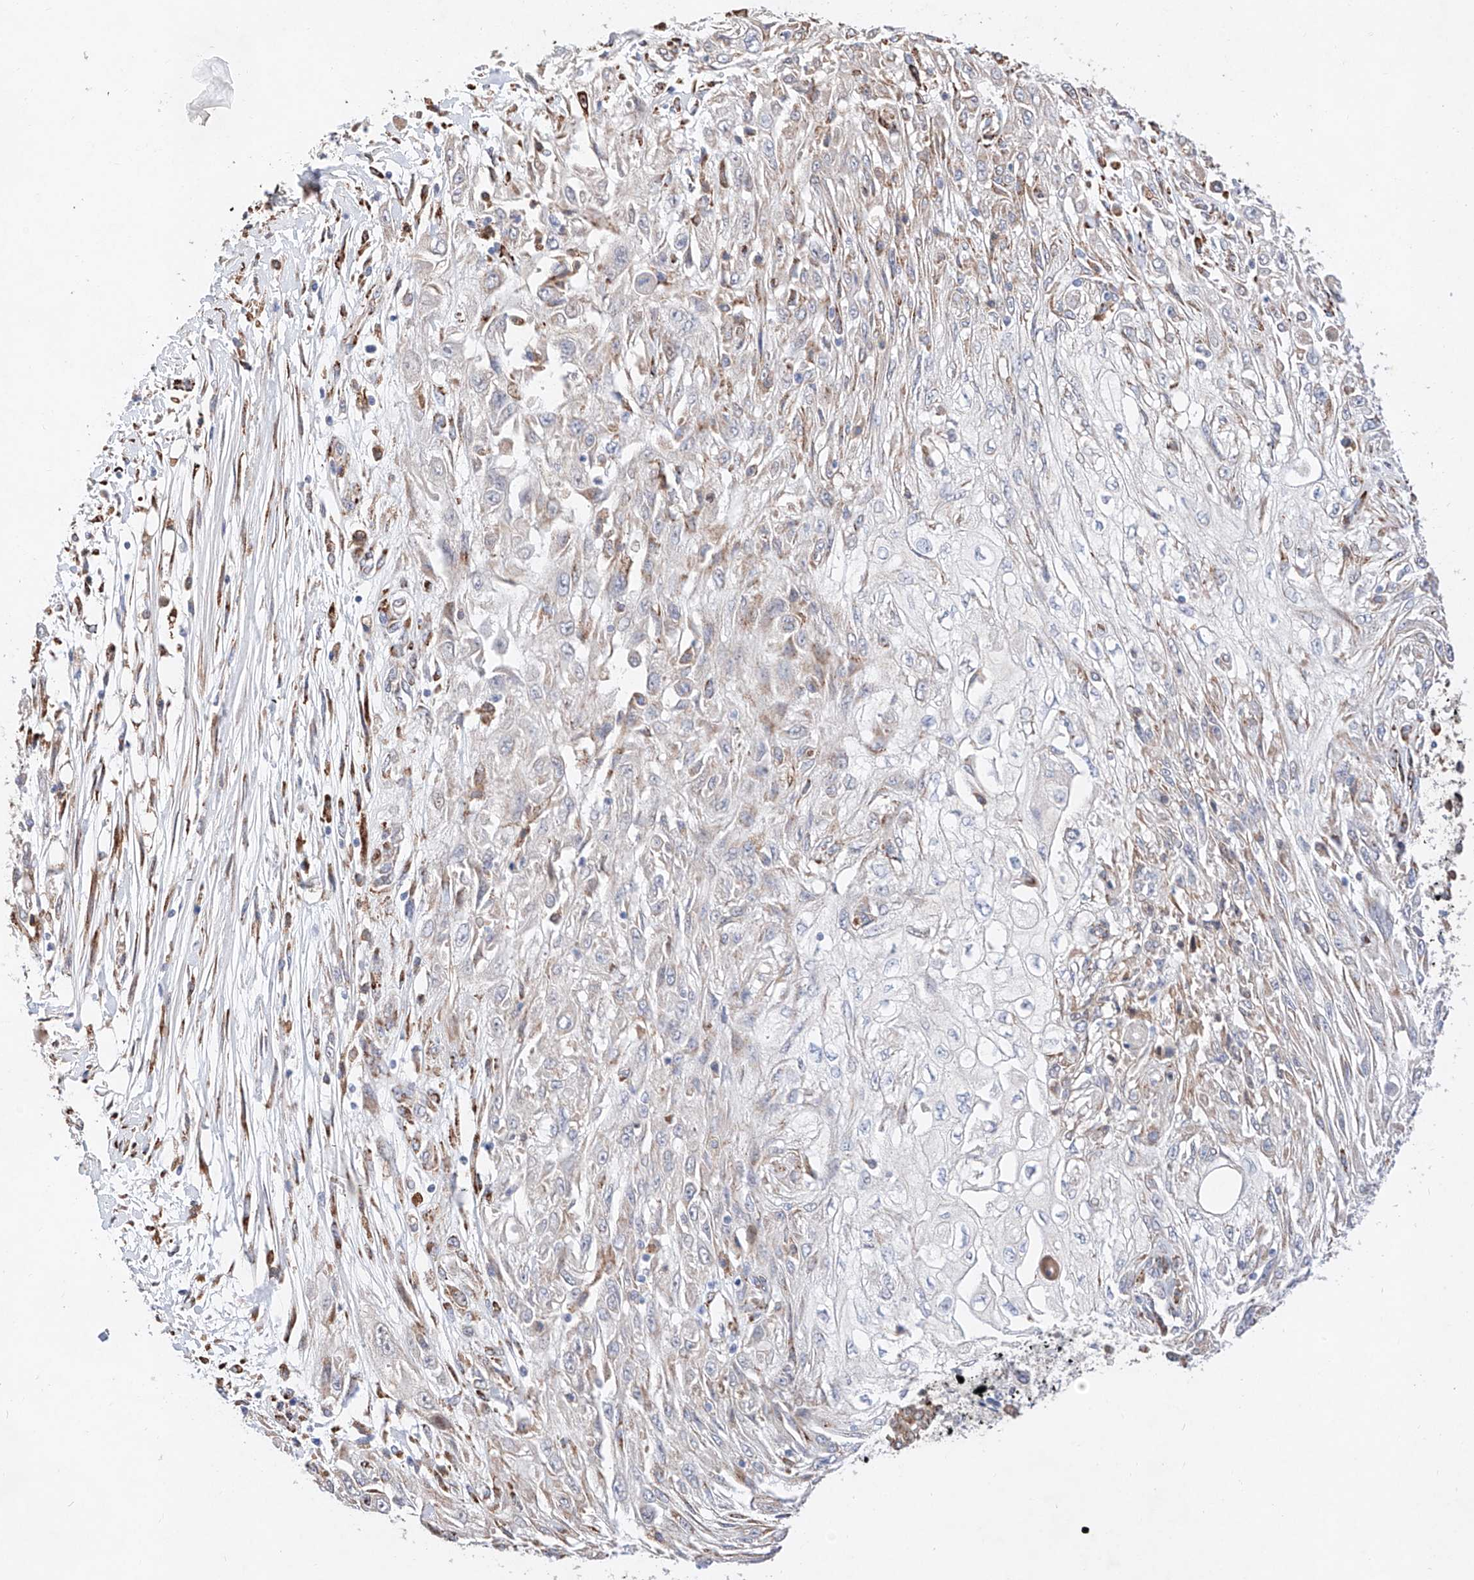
{"staining": {"intensity": "negative", "quantity": "none", "location": "none"}, "tissue": "skin cancer", "cell_type": "Tumor cells", "image_type": "cancer", "snomed": [{"axis": "morphology", "description": "Squamous cell carcinoma, NOS"}, {"axis": "morphology", "description": "Squamous cell carcinoma, metastatic, NOS"}, {"axis": "topography", "description": "Skin"}, {"axis": "topography", "description": "Lymph node"}], "caption": "Immunohistochemistry photomicrograph of neoplastic tissue: metastatic squamous cell carcinoma (skin) stained with DAB displays no significant protein staining in tumor cells.", "gene": "ATP9B", "patient": {"sex": "male", "age": 75}}